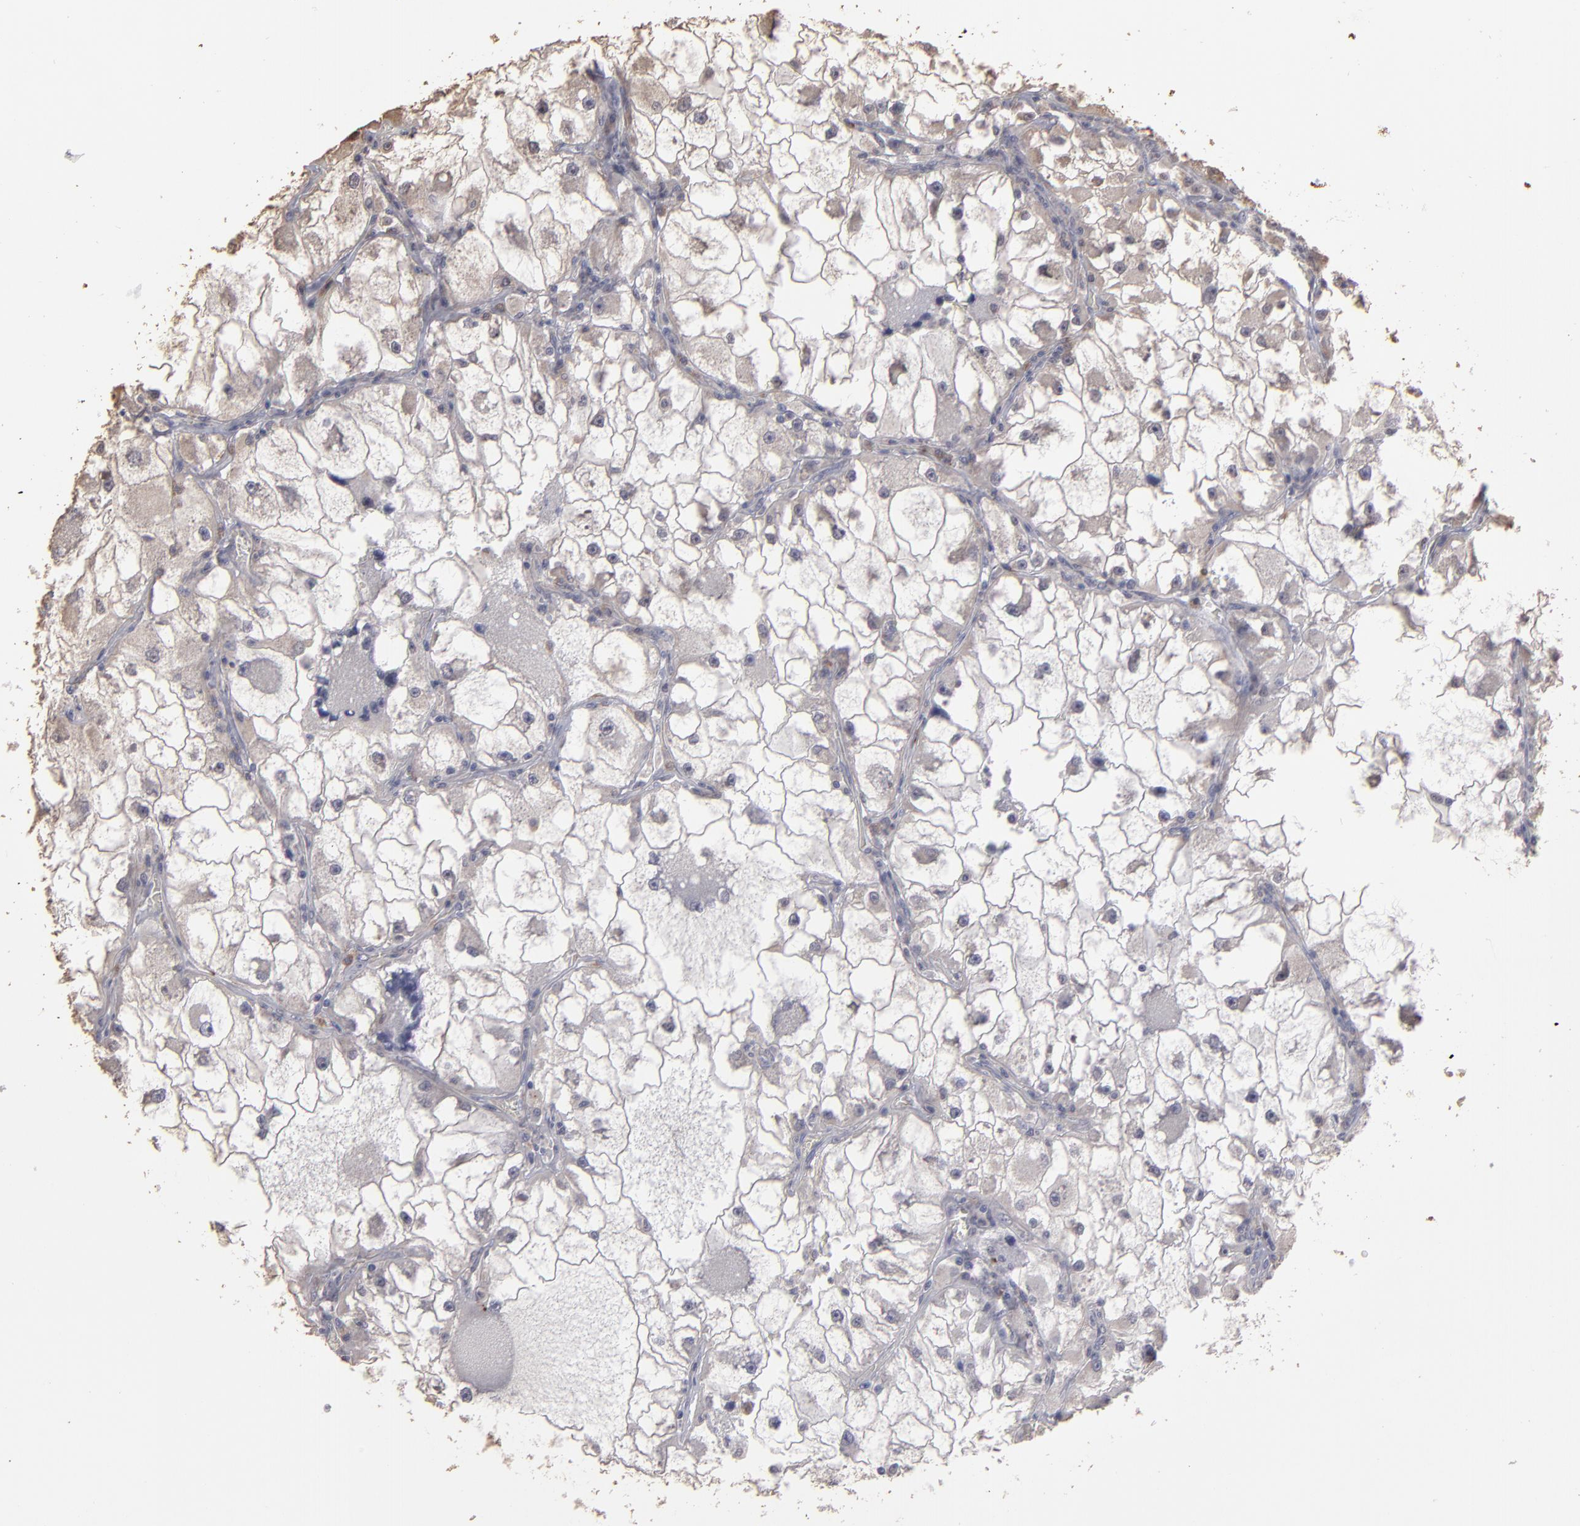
{"staining": {"intensity": "negative", "quantity": "none", "location": "none"}, "tissue": "renal cancer", "cell_type": "Tumor cells", "image_type": "cancer", "snomed": [{"axis": "morphology", "description": "Adenocarcinoma, NOS"}, {"axis": "topography", "description": "Kidney"}], "caption": "Renal cancer was stained to show a protein in brown. There is no significant positivity in tumor cells. (Stains: DAB immunohistochemistry with hematoxylin counter stain, Microscopy: brightfield microscopy at high magnification).", "gene": "CD55", "patient": {"sex": "female", "age": 73}}